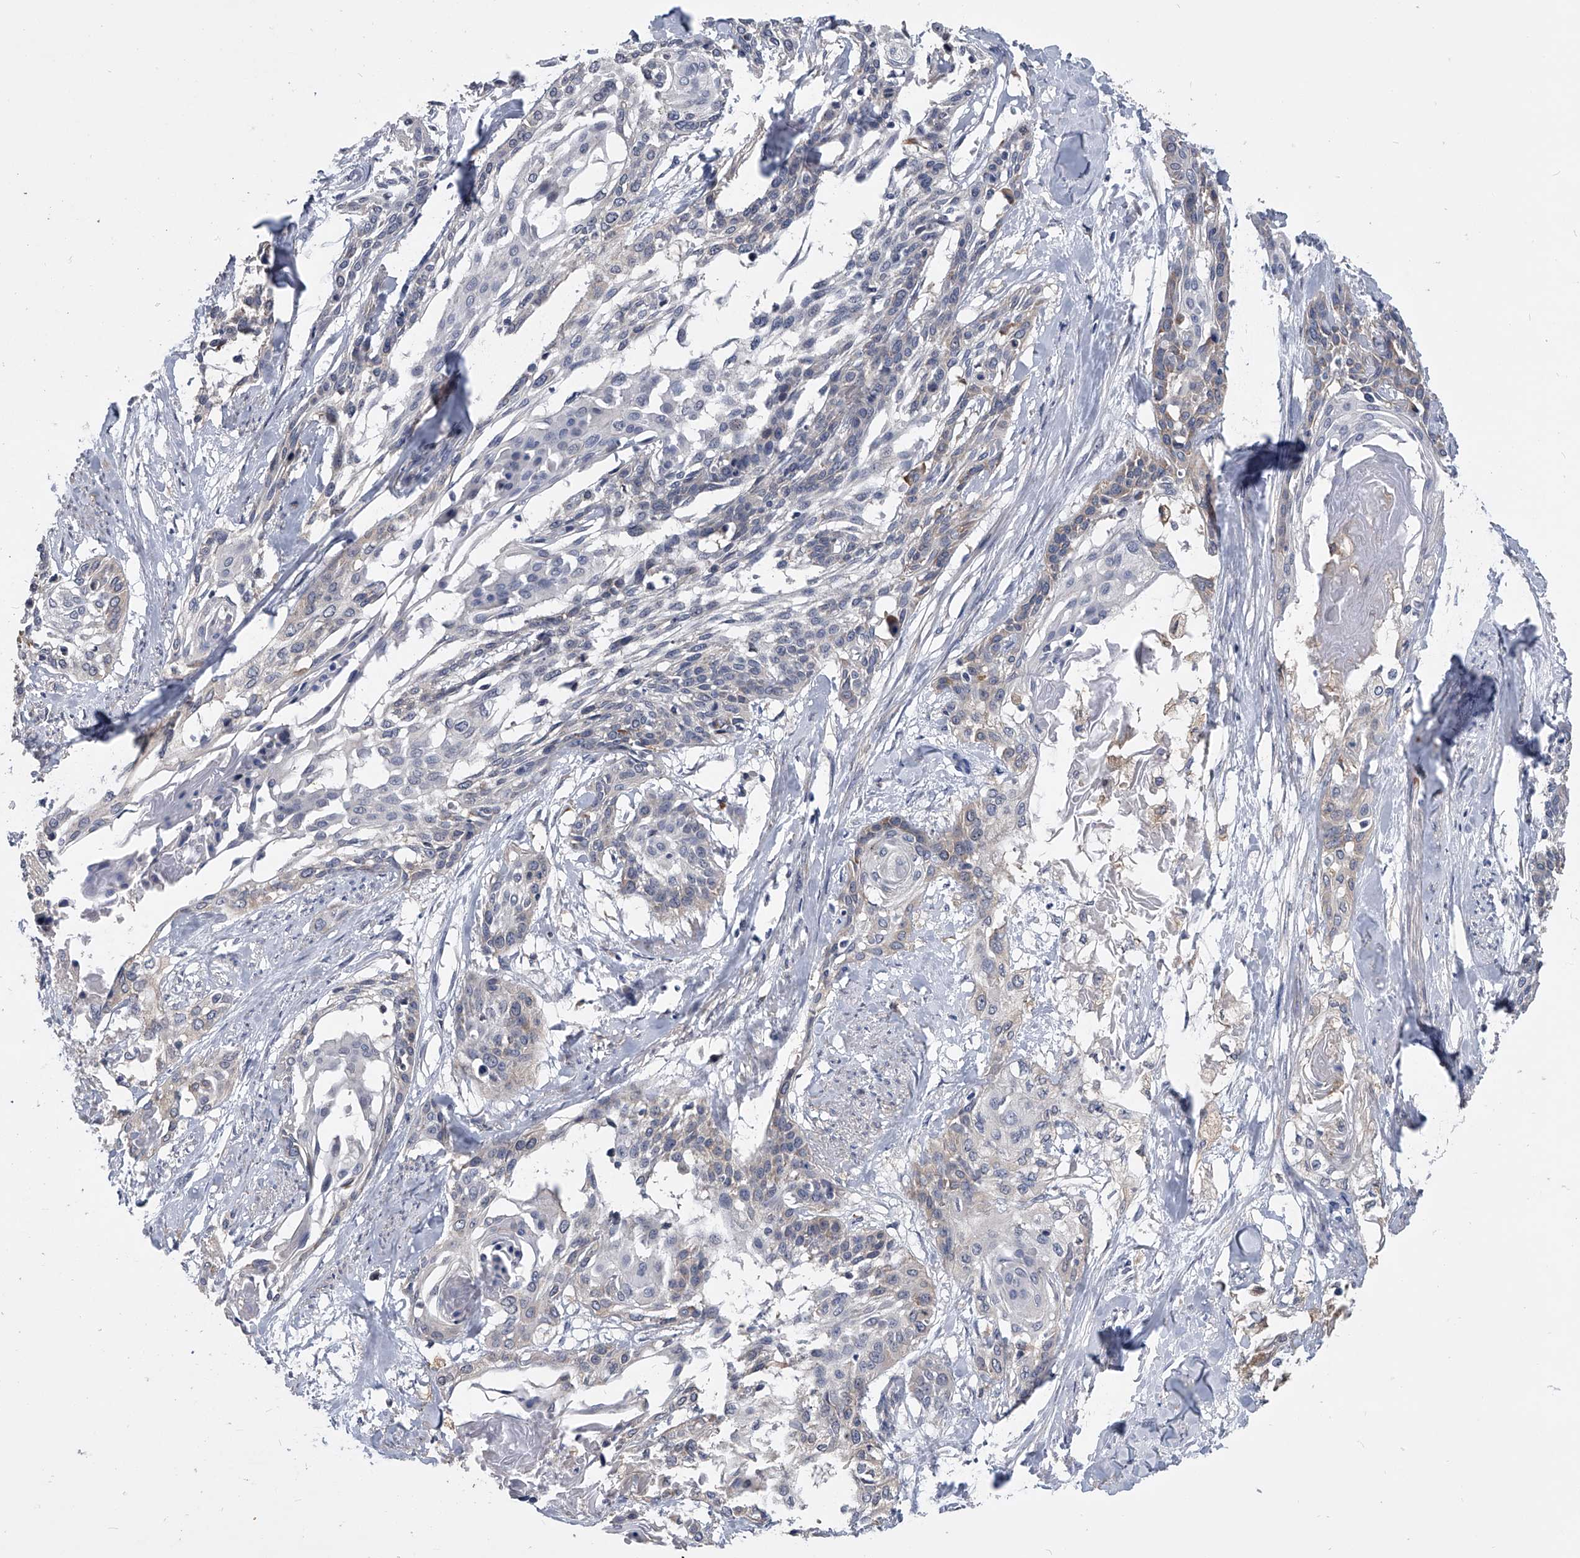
{"staining": {"intensity": "weak", "quantity": "<25%", "location": "cytoplasmic/membranous"}, "tissue": "cervical cancer", "cell_type": "Tumor cells", "image_type": "cancer", "snomed": [{"axis": "morphology", "description": "Squamous cell carcinoma, NOS"}, {"axis": "topography", "description": "Cervix"}], "caption": "The micrograph displays no significant expression in tumor cells of cervical squamous cell carcinoma.", "gene": "MAP4K3", "patient": {"sex": "female", "age": 57}}